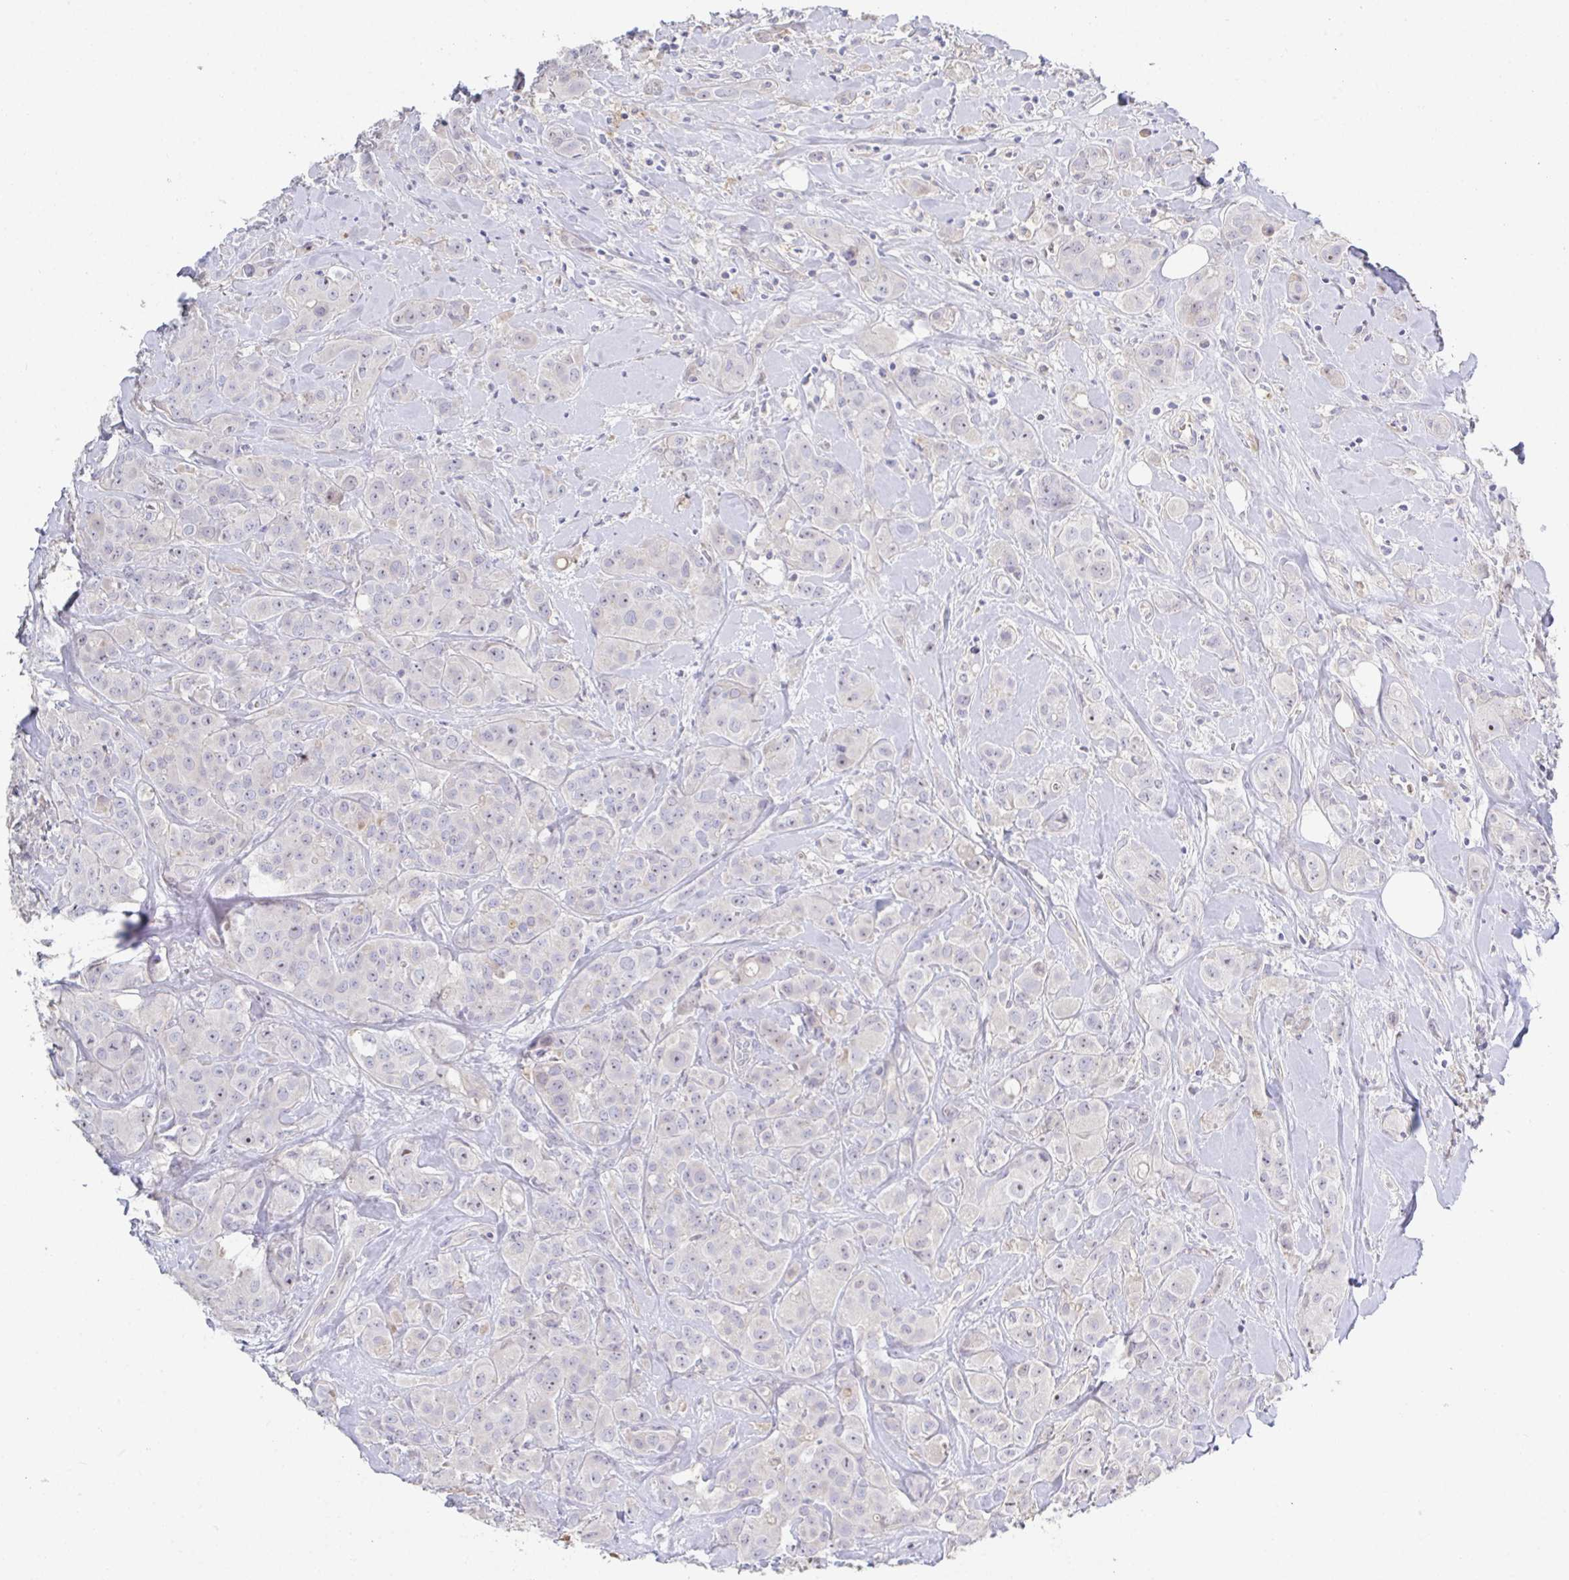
{"staining": {"intensity": "negative", "quantity": "none", "location": "none"}, "tissue": "breast cancer", "cell_type": "Tumor cells", "image_type": "cancer", "snomed": [{"axis": "morphology", "description": "Normal tissue, NOS"}, {"axis": "morphology", "description": "Duct carcinoma"}, {"axis": "topography", "description": "Breast"}], "caption": "Immunohistochemistry of breast cancer (infiltrating ductal carcinoma) reveals no positivity in tumor cells.", "gene": "ANO5", "patient": {"sex": "female", "age": 43}}